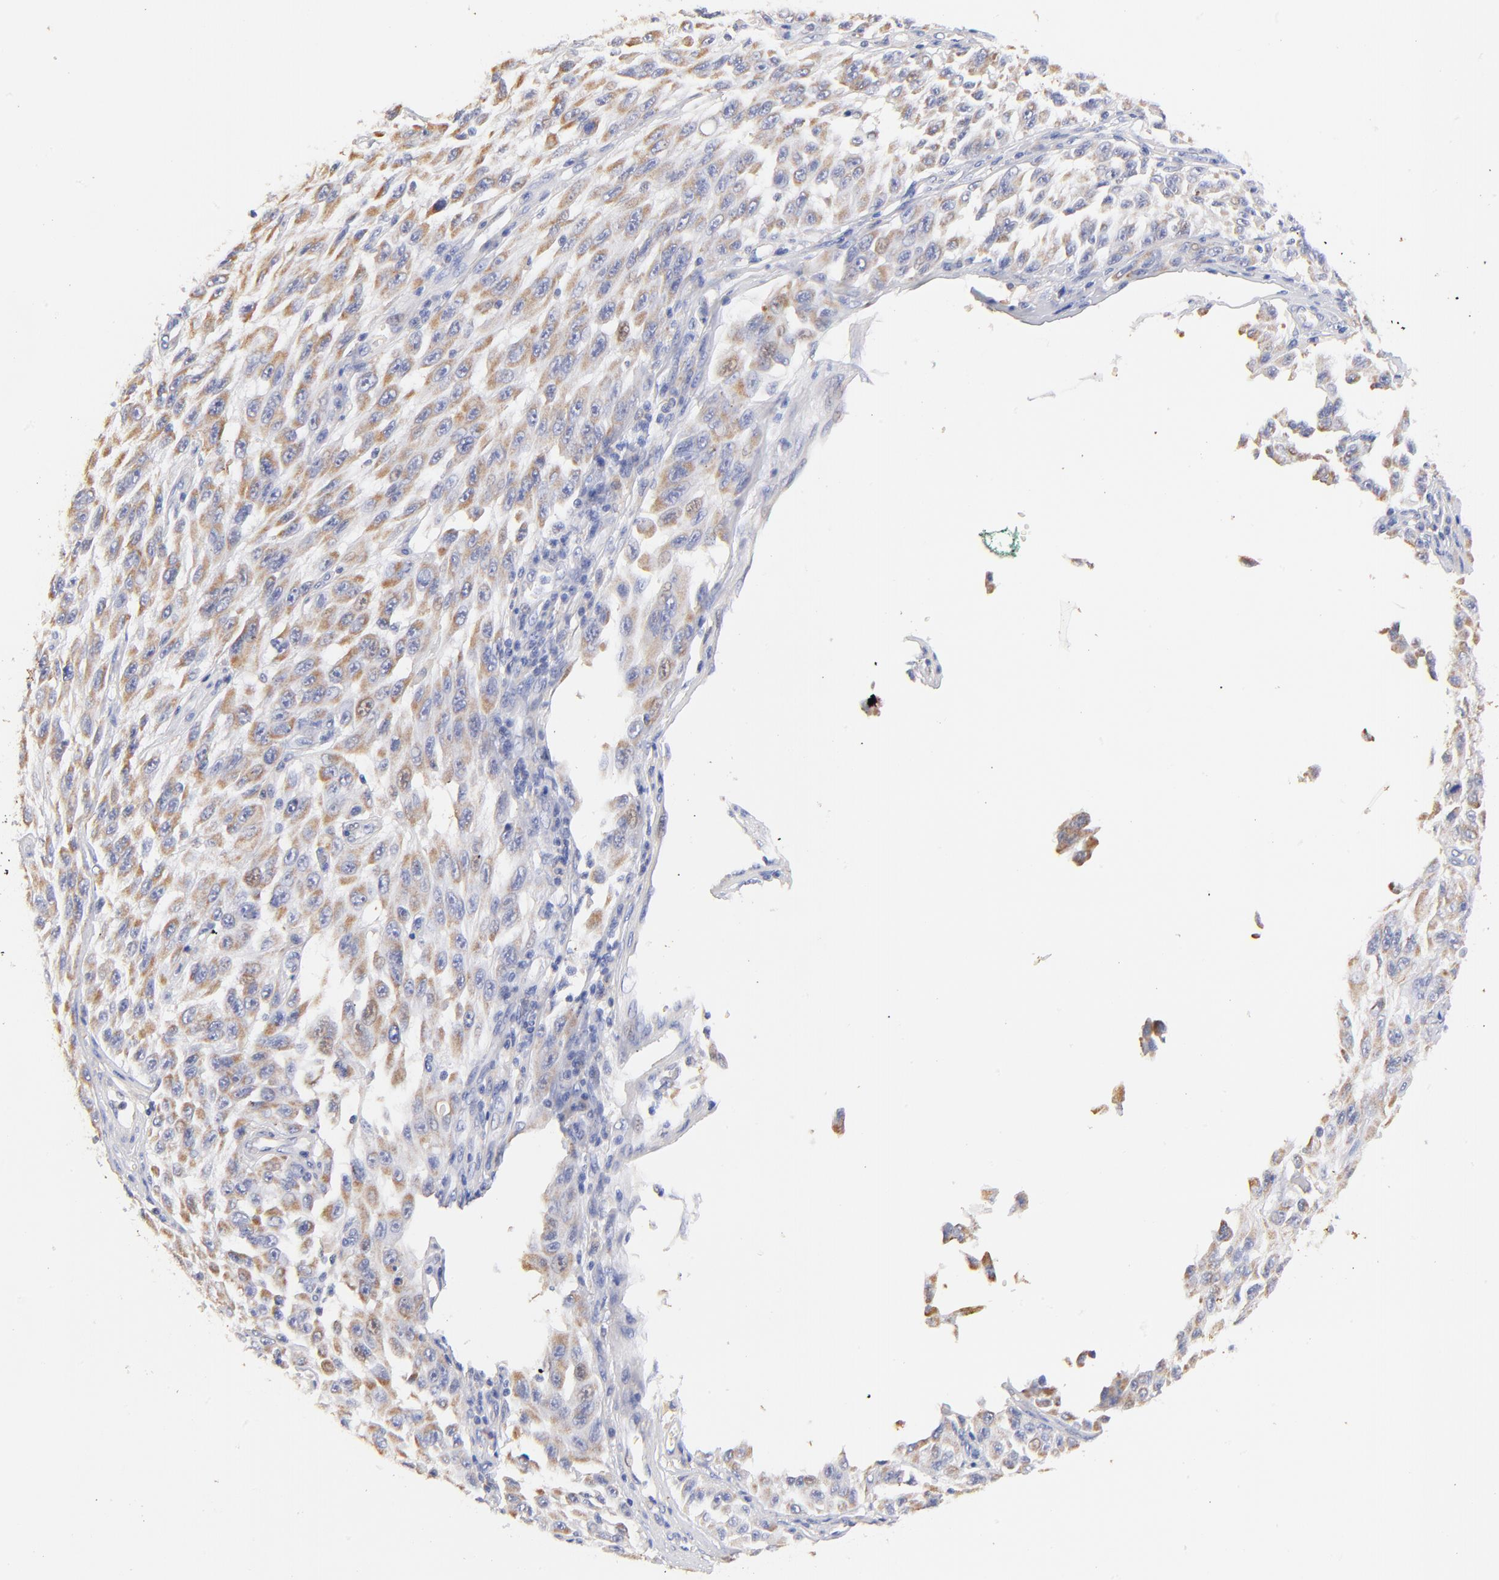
{"staining": {"intensity": "weak", "quantity": ">75%", "location": "cytoplasmic/membranous"}, "tissue": "melanoma", "cell_type": "Tumor cells", "image_type": "cancer", "snomed": [{"axis": "morphology", "description": "Malignant melanoma, NOS"}, {"axis": "topography", "description": "Skin"}], "caption": "Immunohistochemistry (IHC) (DAB (3,3'-diaminobenzidine)) staining of human malignant melanoma demonstrates weak cytoplasmic/membranous protein positivity in about >75% of tumor cells.", "gene": "IGLV7-43", "patient": {"sex": "male", "age": 30}}